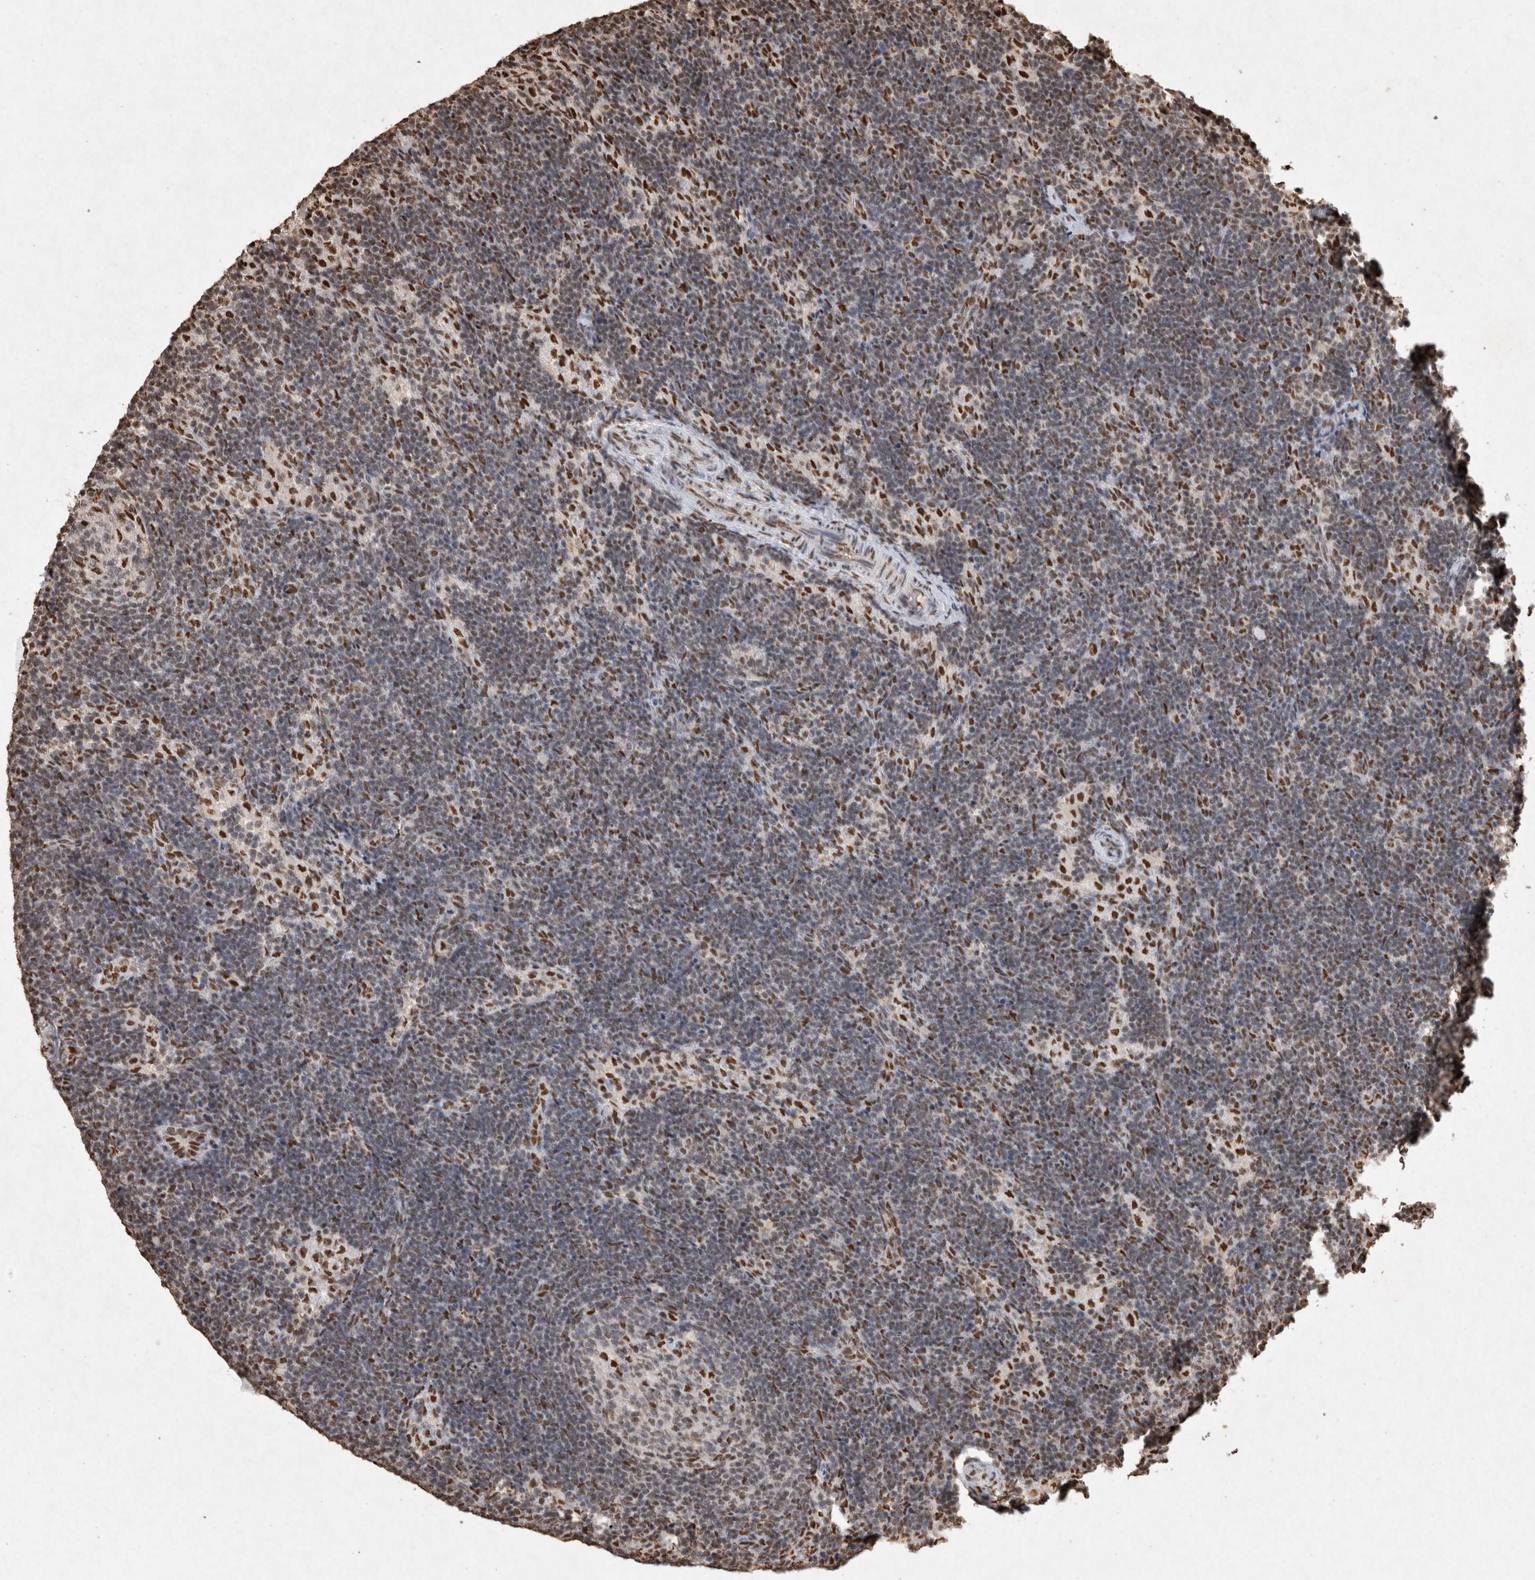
{"staining": {"intensity": "strong", "quantity": "<25%", "location": "nuclear"}, "tissue": "lymph node", "cell_type": "Germinal center cells", "image_type": "normal", "snomed": [{"axis": "morphology", "description": "Normal tissue, NOS"}, {"axis": "topography", "description": "Lymph node"}], "caption": "Protein staining shows strong nuclear expression in about <25% of germinal center cells in unremarkable lymph node.", "gene": "HDGF", "patient": {"sex": "female", "age": 22}}